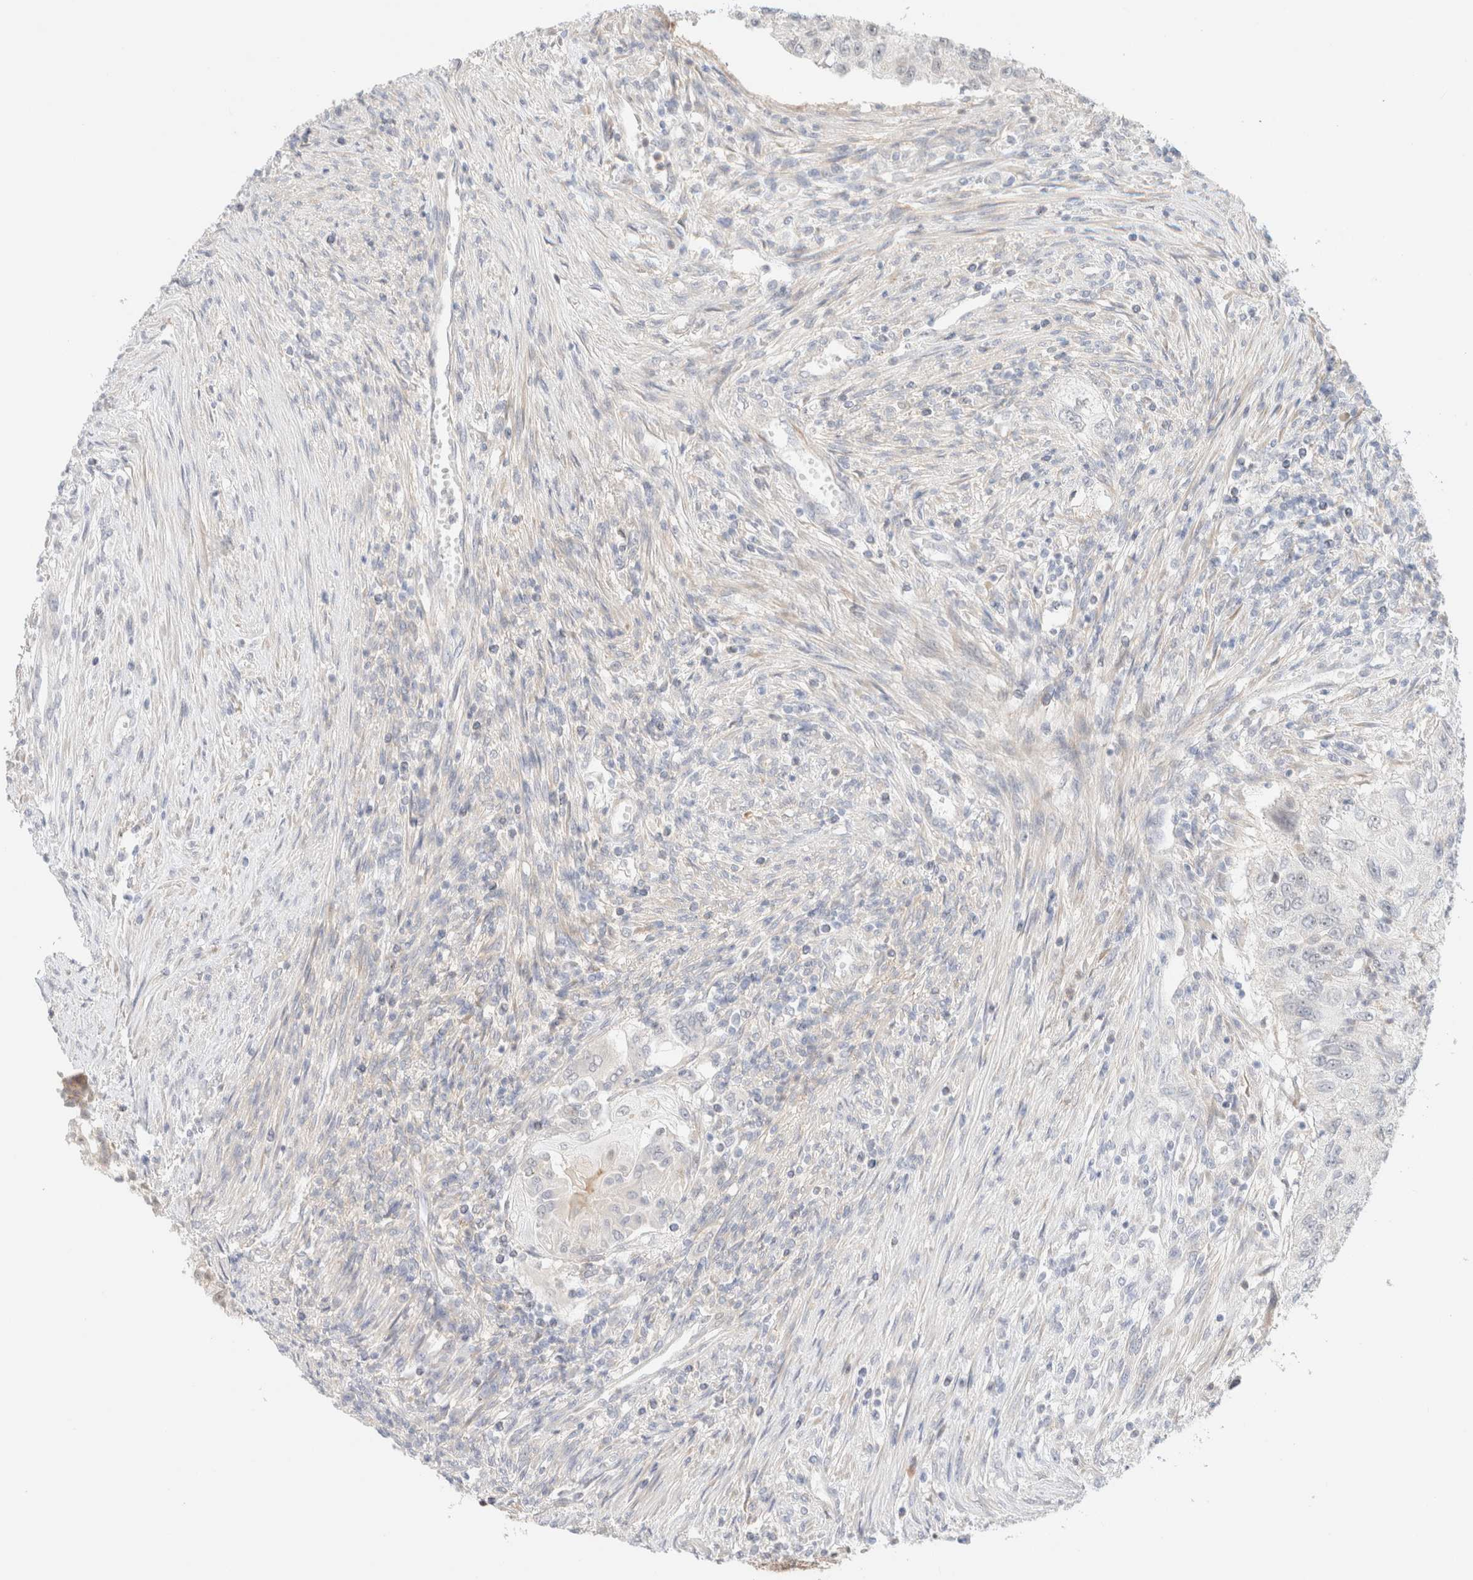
{"staining": {"intensity": "negative", "quantity": "none", "location": "none"}, "tissue": "urothelial cancer", "cell_type": "Tumor cells", "image_type": "cancer", "snomed": [{"axis": "morphology", "description": "Urothelial carcinoma, High grade"}, {"axis": "topography", "description": "Urinary bladder"}], "caption": "Immunohistochemistry (IHC) photomicrograph of human urothelial cancer stained for a protein (brown), which demonstrates no staining in tumor cells.", "gene": "UNC13B", "patient": {"sex": "female", "age": 60}}